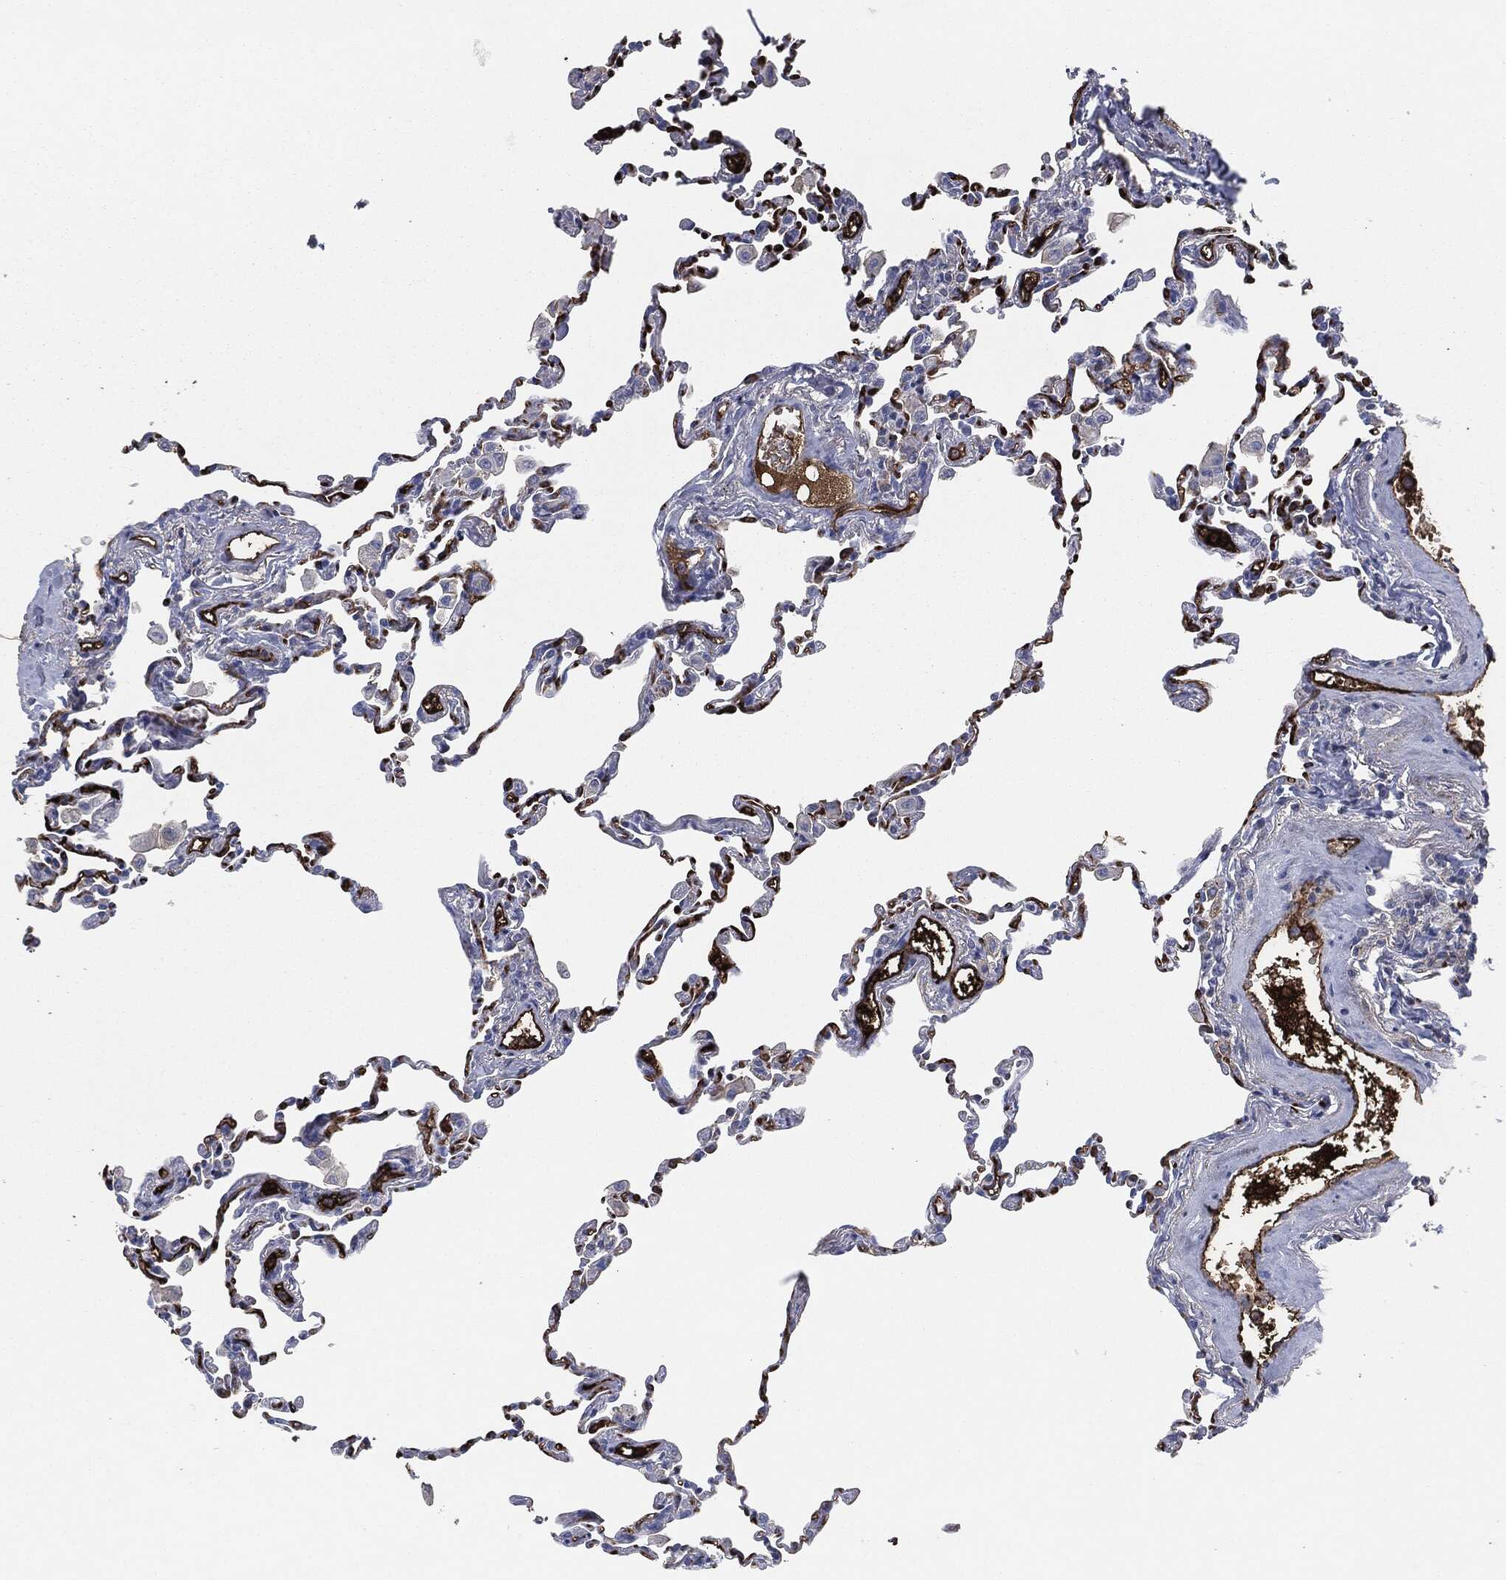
{"staining": {"intensity": "negative", "quantity": "none", "location": "none"}, "tissue": "lung", "cell_type": "Alveolar cells", "image_type": "normal", "snomed": [{"axis": "morphology", "description": "Normal tissue, NOS"}, {"axis": "topography", "description": "Lung"}], "caption": "Immunohistochemistry (IHC) of normal lung shows no positivity in alveolar cells. (DAB (3,3'-diaminobenzidine) immunohistochemistry with hematoxylin counter stain).", "gene": "APOB", "patient": {"sex": "female", "age": 57}}